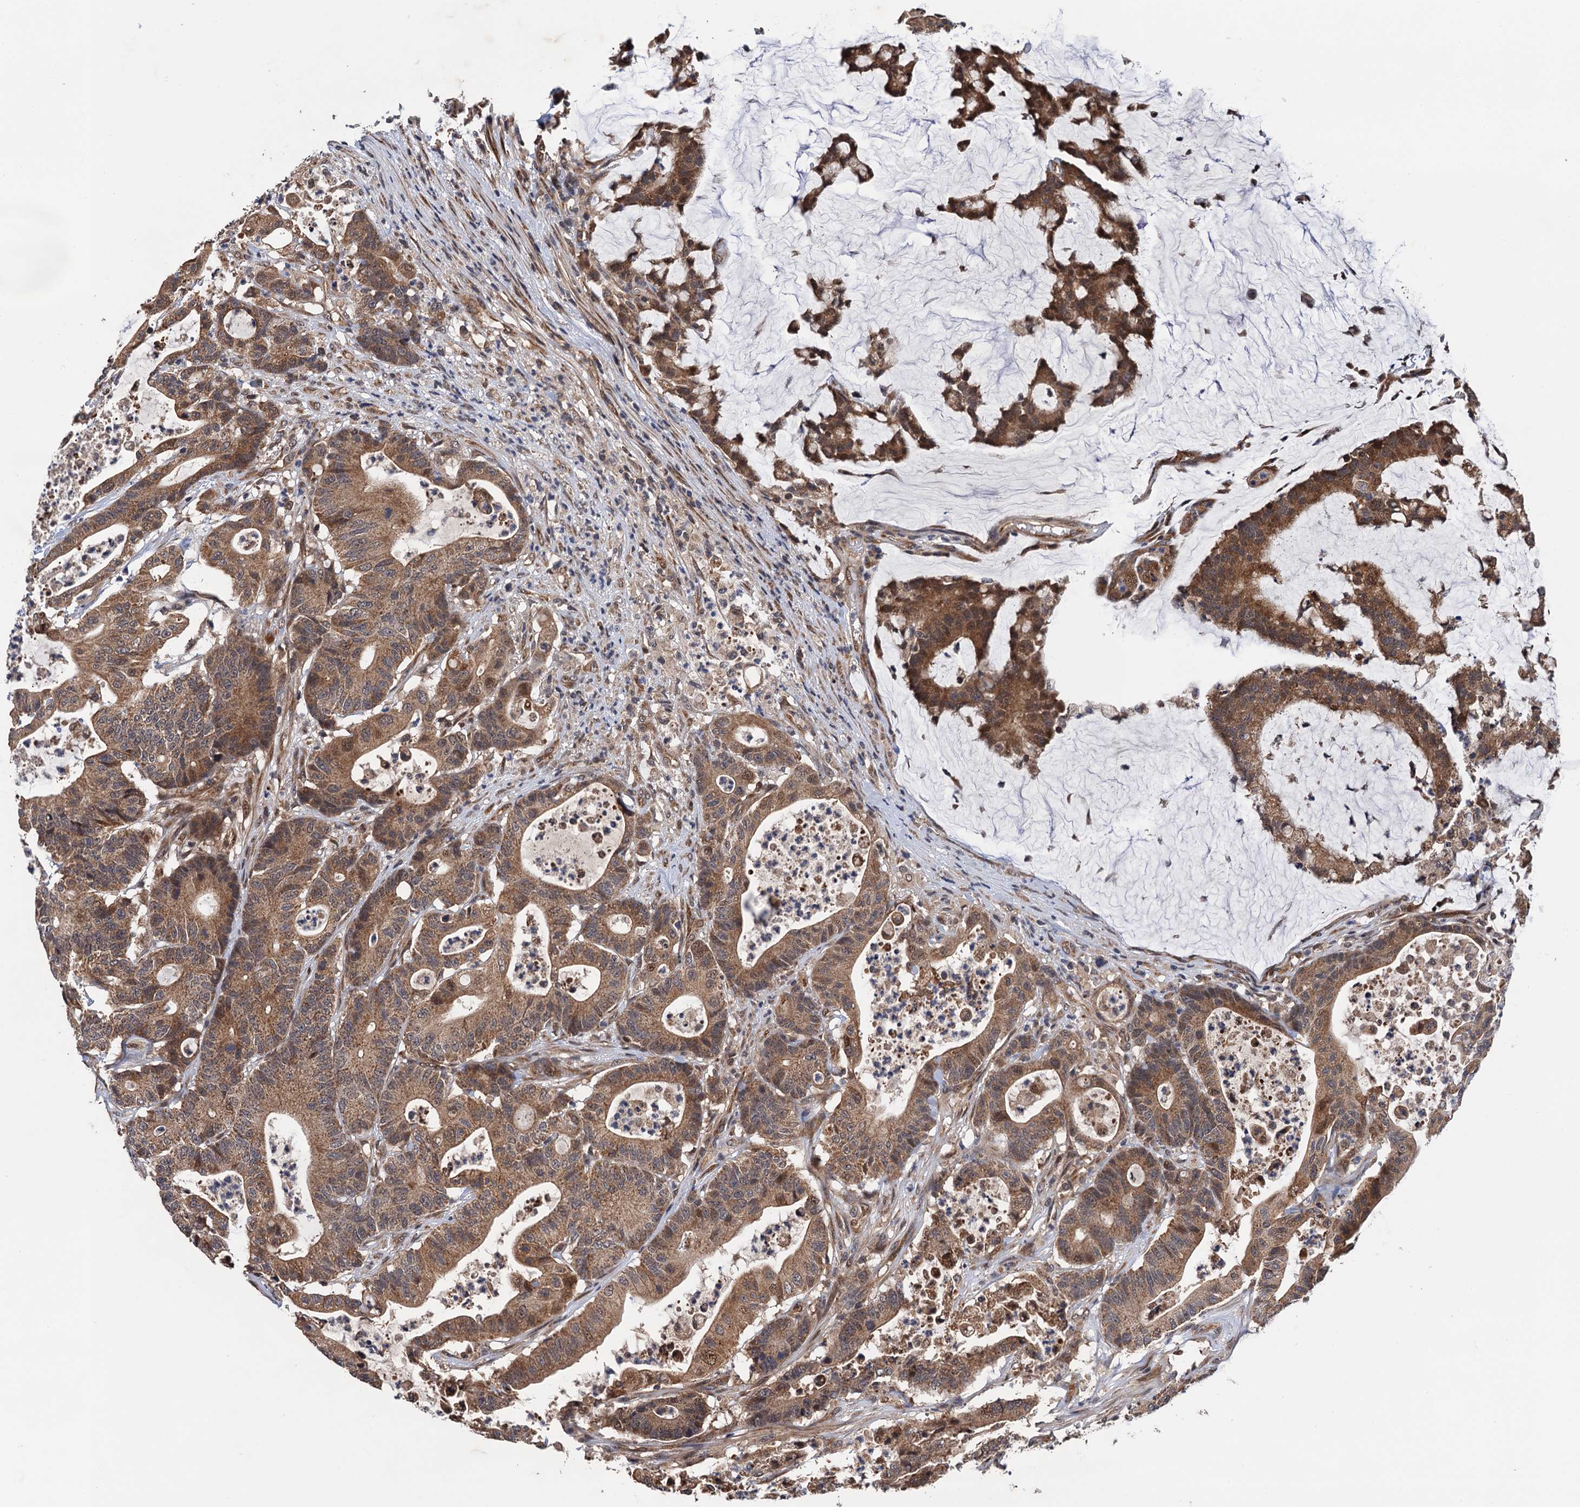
{"staining": {"intensity": "moderate", "quantity": ">75%", "location": "cytoplasmic/membranous"}, "tissue": "colorectal cancer", "cell_type": "Tumor cells", "image_type": "cancer", "snomed": [{"axis": "morphology", "description": "Adenocarcinoma, NOS"}, {"axis": "topography", "description": "Colon"}], "caption": "Tumor cells exhibit medium levels of moderate cytoplasmic/membranous expression in about >75% of cells in human colorectal cancer (adenocarcinoma). (Stains: DAB in brown, nuclei in blue, Microscopy: brightfield microscopy at high magnification).", "gene": "NAA16", "patient": {"sex": "female", "age": 84}}